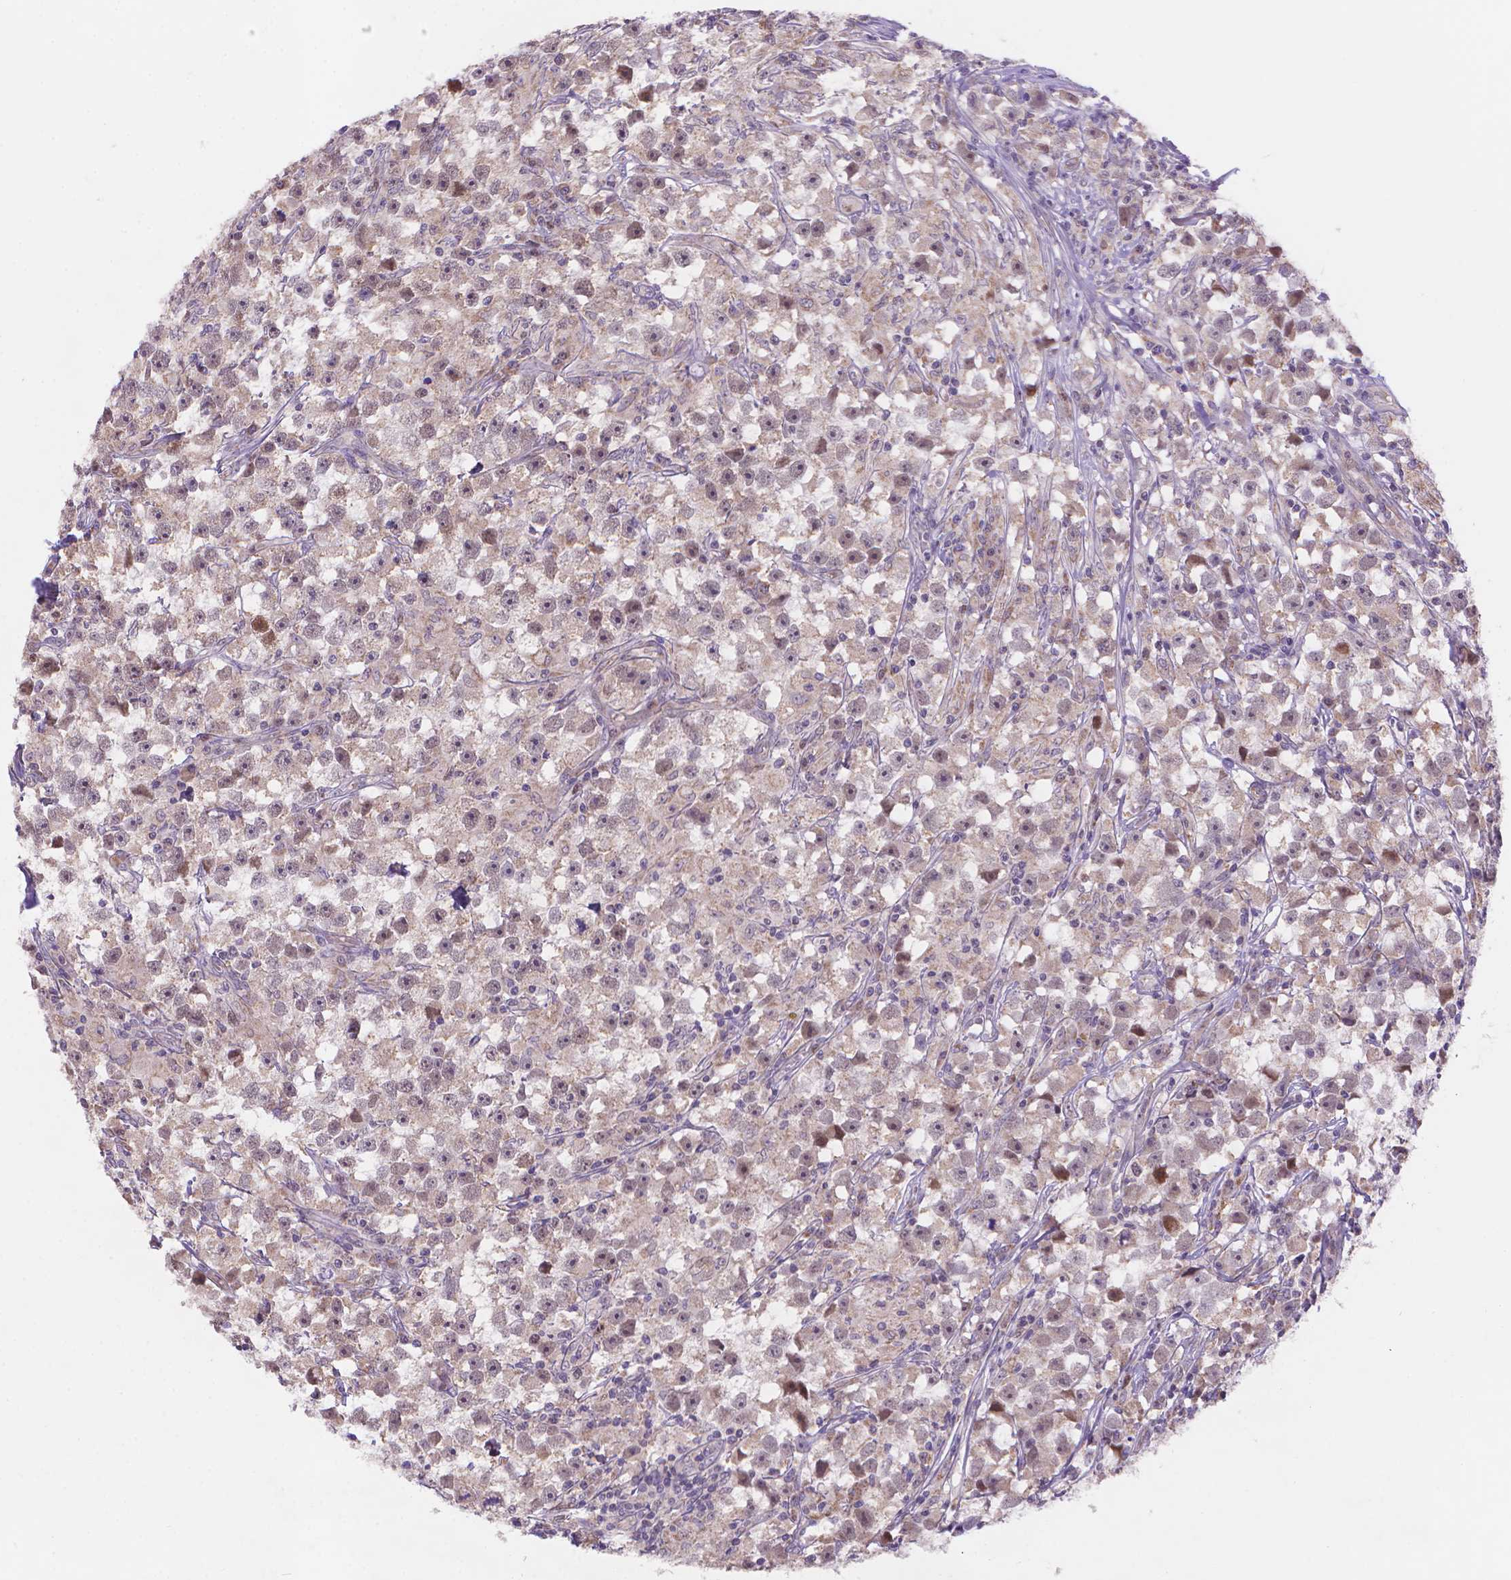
{"staining": {"intensity": "negative", "quantity": "none", "location": "none"}, "tissue": "testis cancer", "cell_type": "Tumor cells", "image_type": "cancer", "snomed": [{"axis": "morphology", "description": "Seminoma, NOS"}, {"axis": "topography", "description": "Testis"}], "caption": "Tumor cells show no significant protein expression in seminoma (testis).", "gene": "CYYR1", "patient": {"sex": "male", "age": 33}}